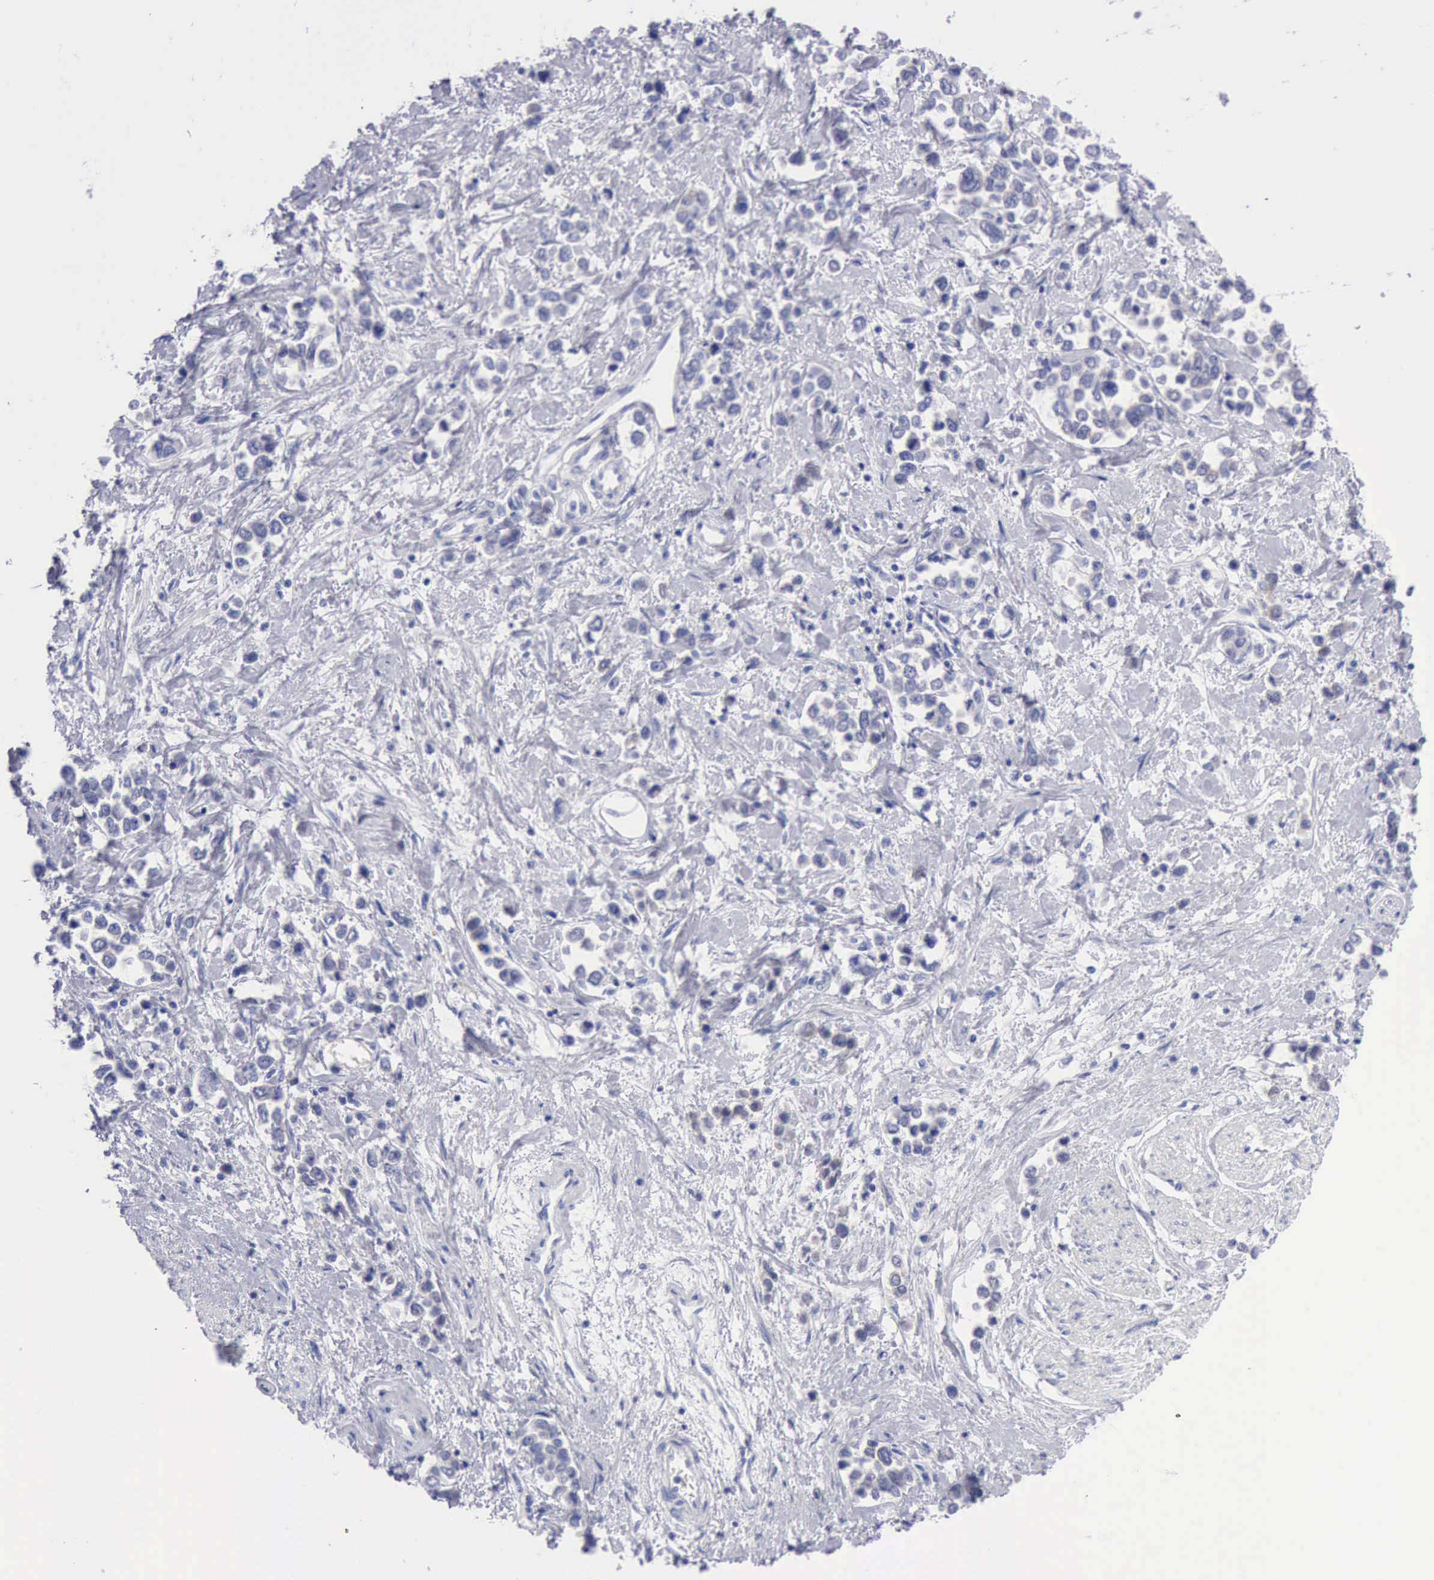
{"staining": {"intensity": "weak", "quantity": "<25%", "location": "cytoplasmic/membranous"}, "tissue": "stomach cancer", "cell_type": "Tumor cells", "image_type": "cancer", "snomed": [{"axis": "morphology", "description": "Adenocarcinoma, NOS"}, {"axis": "topography", "description": "Stomach, upper"}], "caption": "A photomicrograph of stomach cancer stained for a protein reveals no brown staining in tumor cells. The staining is performed using DAB (3,3'-diaminobenzidine) brown chromogen with nuclei counter-stained in using hematoxylin.", "gene": "ANGEL1", "patient": {"sex": "male", "age": 76}}